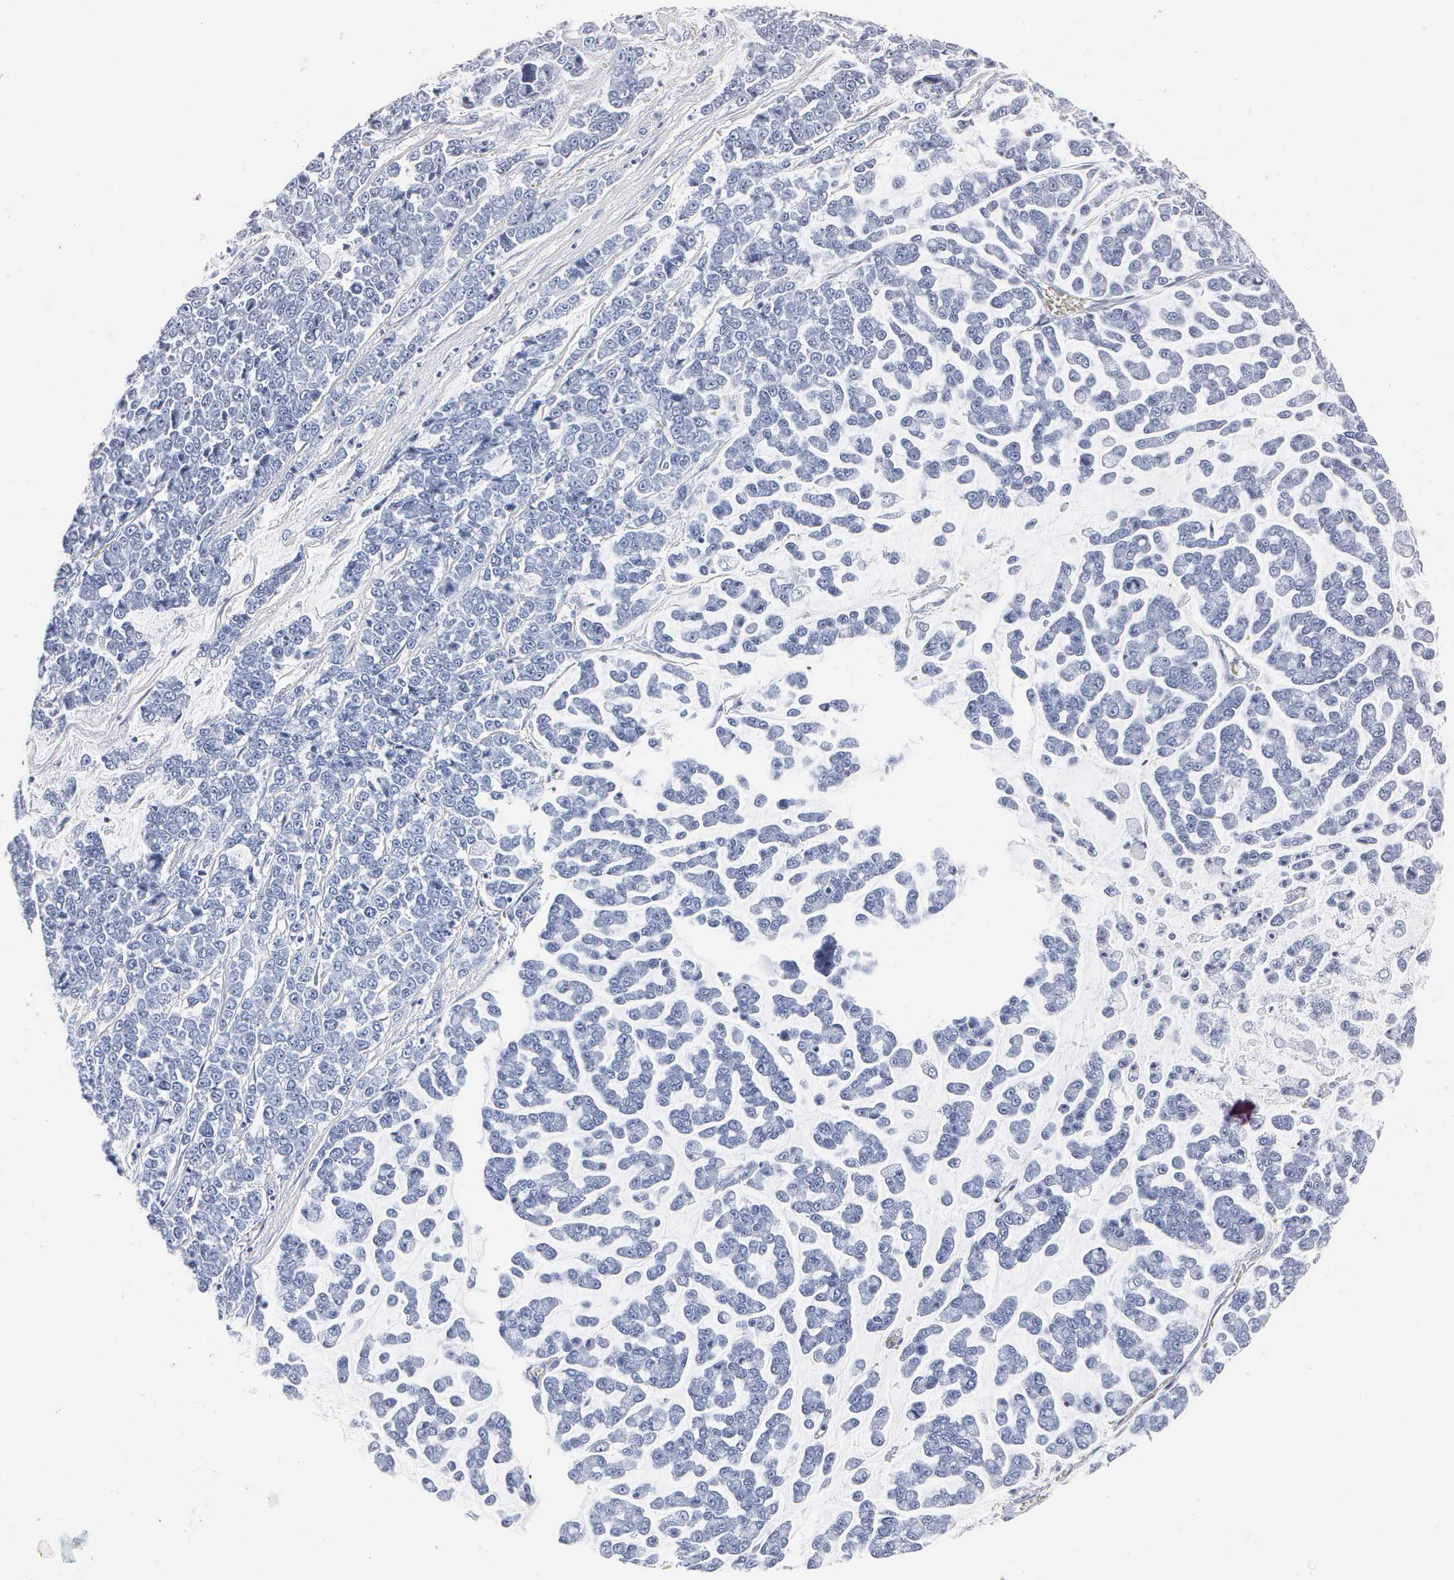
{"staining": {"intensity": "negative", "quantity": "none", "location": "none"}, "tissue": "liver cancer", "cell_type": "Tumor cells", "image_type": "cancer", "snomed": [{"axis": "morphology", "description": "Carcinoma, metastatic, NOS"}, {"axis": "topography", "description": "Liver"}], "caption": "There is no significant positivity in tumor cells of liver cancer.", "gene": "MB", "patient": {"sex": "female", "age": 58}}